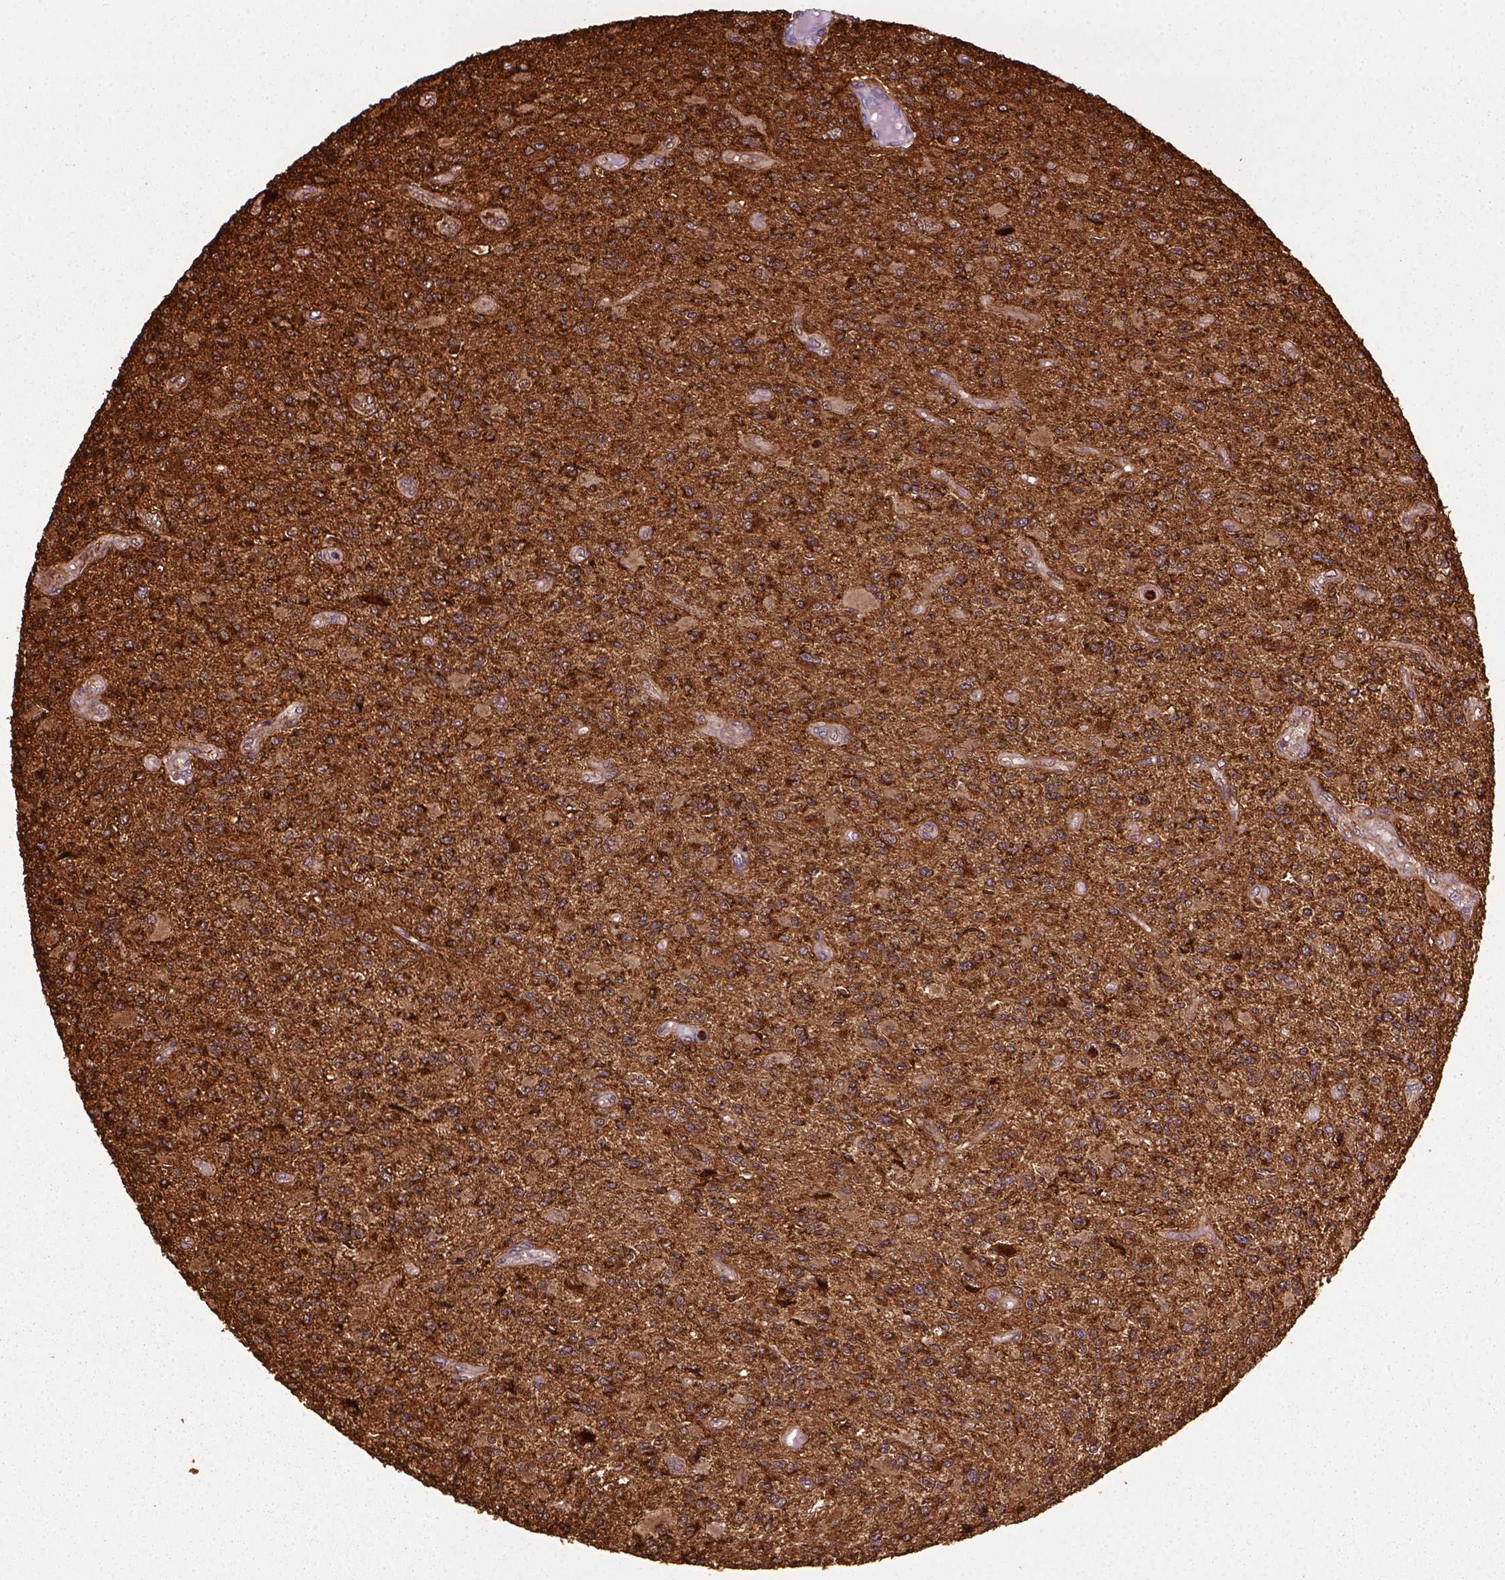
{"staining": {"intensity": "strong", "quantity": "25%-75%", "location": "cytoplasmic/membranous"}, "tissue": "glioma", "cell_type": "Tumor cells", "image_type": "cancer", "snomed": [{"axis": "morphology", "description": "Glioma, malignant, High grade"}, {"axis": "topography", "description": "Brain"}], "caption": "The immunohistochemical stain highlights strong cytoplasmic/membranous staining in tumor cells of malignant glioma (high-grade) tissue.", "gene": "MARCKS", "patient": {"sex": "female", "age": 63}}